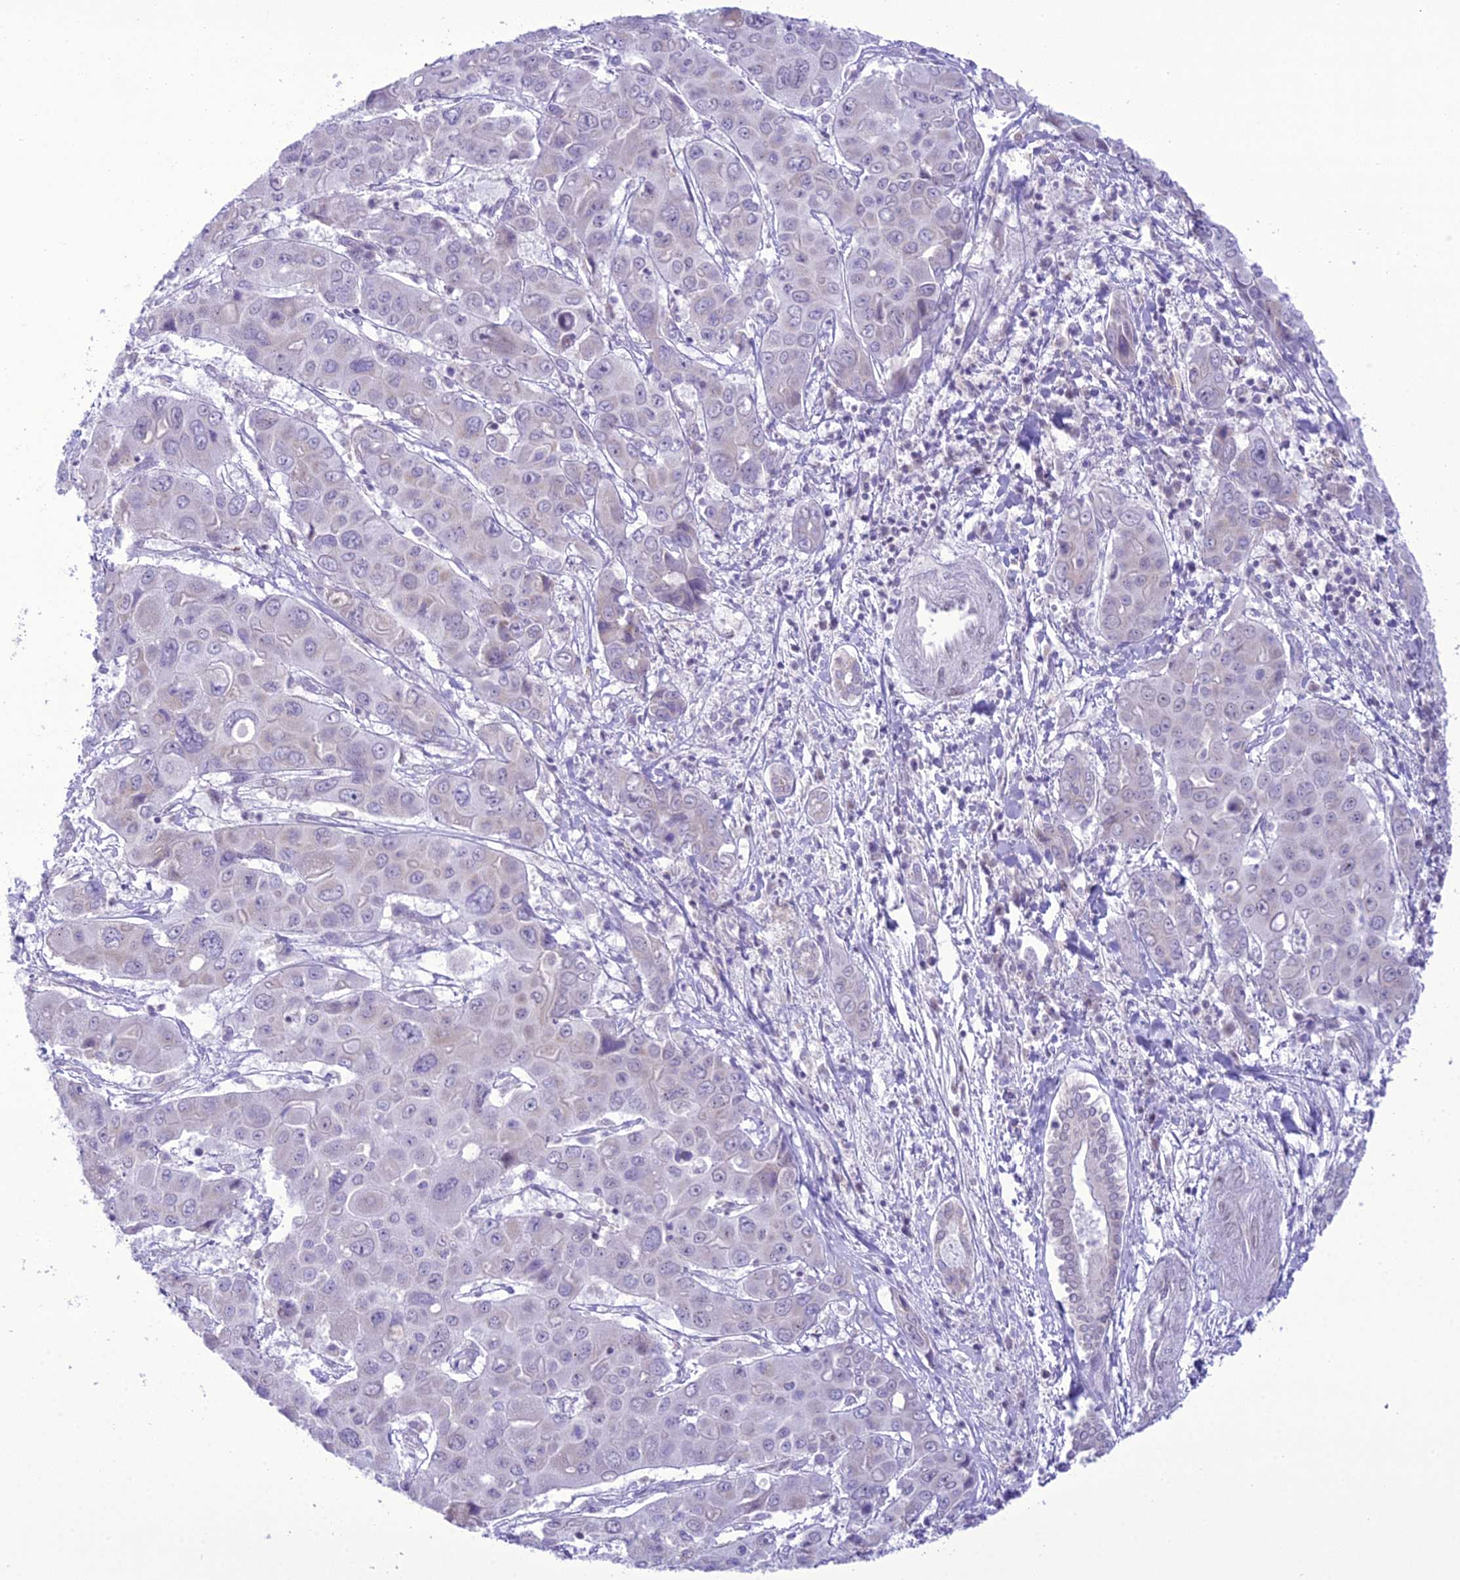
{"staining": {"intensity": "negative", "quantity": "none", "location": "none"}, "tissue": "liver cancer", "cell_type": "Tumor cells", "image_type": "cancer", "snomed": [{"axis": "morphology", "description": "Cholangiocarcinoma"}, {"axis": "topography", "description": "Liver"}], "caption": "There is no significant staining in tumor cells of liver cancer (cholangiocarcinoma). (Brightfield microscopy of DAB IHC at high magnification).", "gene": "B9D2", "patient": {"sex": "male", "age": 67}}